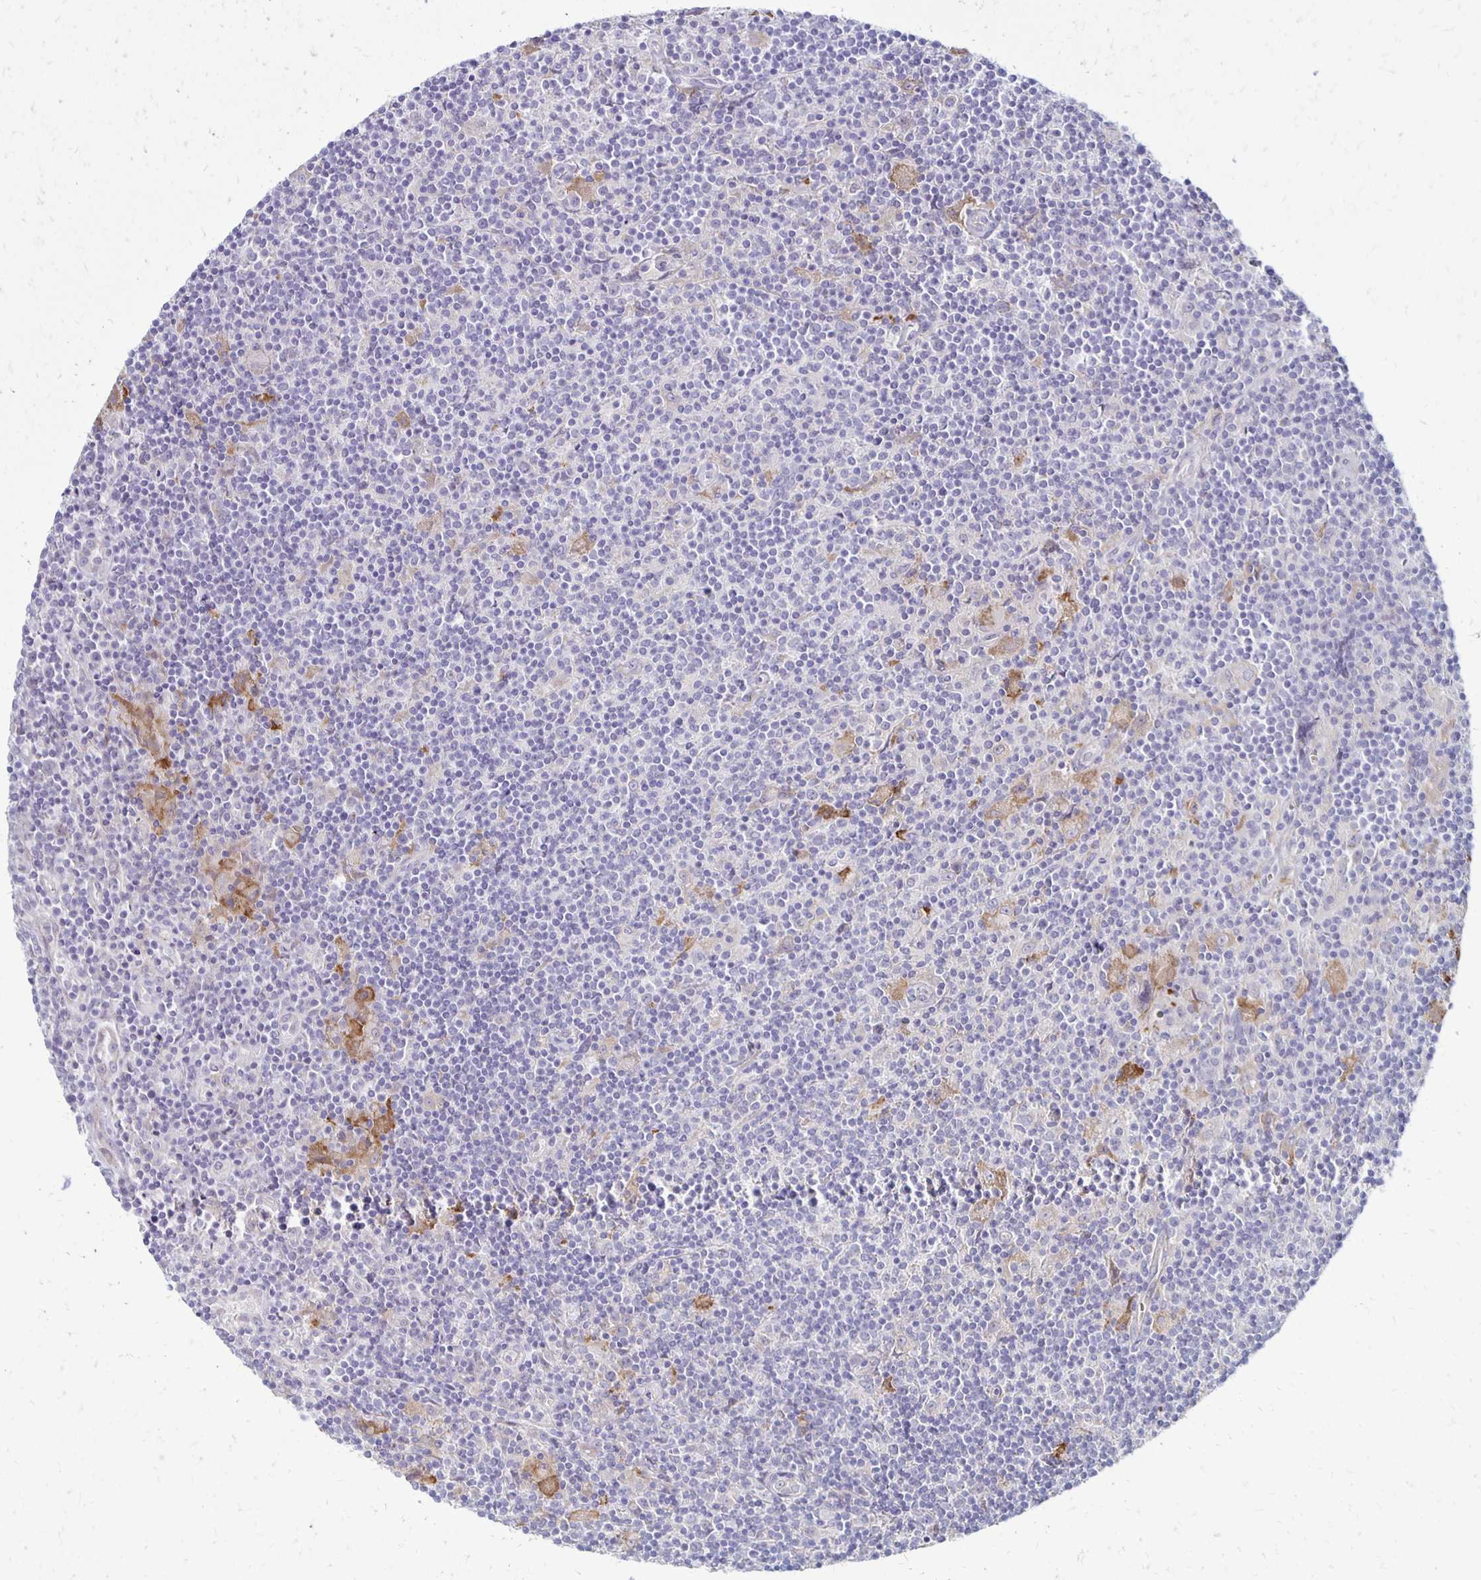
{"staining": {"intensity": "negative", "quantity": "none", "location": "none"}, "tissue": "lymphoma", "cell_type": "Tumor cells", "image_type": "cancer", "snomed": [{"axis": "morphology", "description": "Hodgkin's disease, NOS"}, {"axis": "topography", "description": "Lymph node"}], "caption": "DAB (3,3'-diaminobenzidine) immunohistochemical staining of lymphoma exhibits no significant expression in tumor cells. The staining was performed using DAB (3,3'-diaminobenzidine) to visualize the protein expression in brown, while the nuclei were stained in blue with hematoxylin (Magnification: 20x).", "gene": "KATNBL1", "patient": {"sex": "male", "age": 40}}